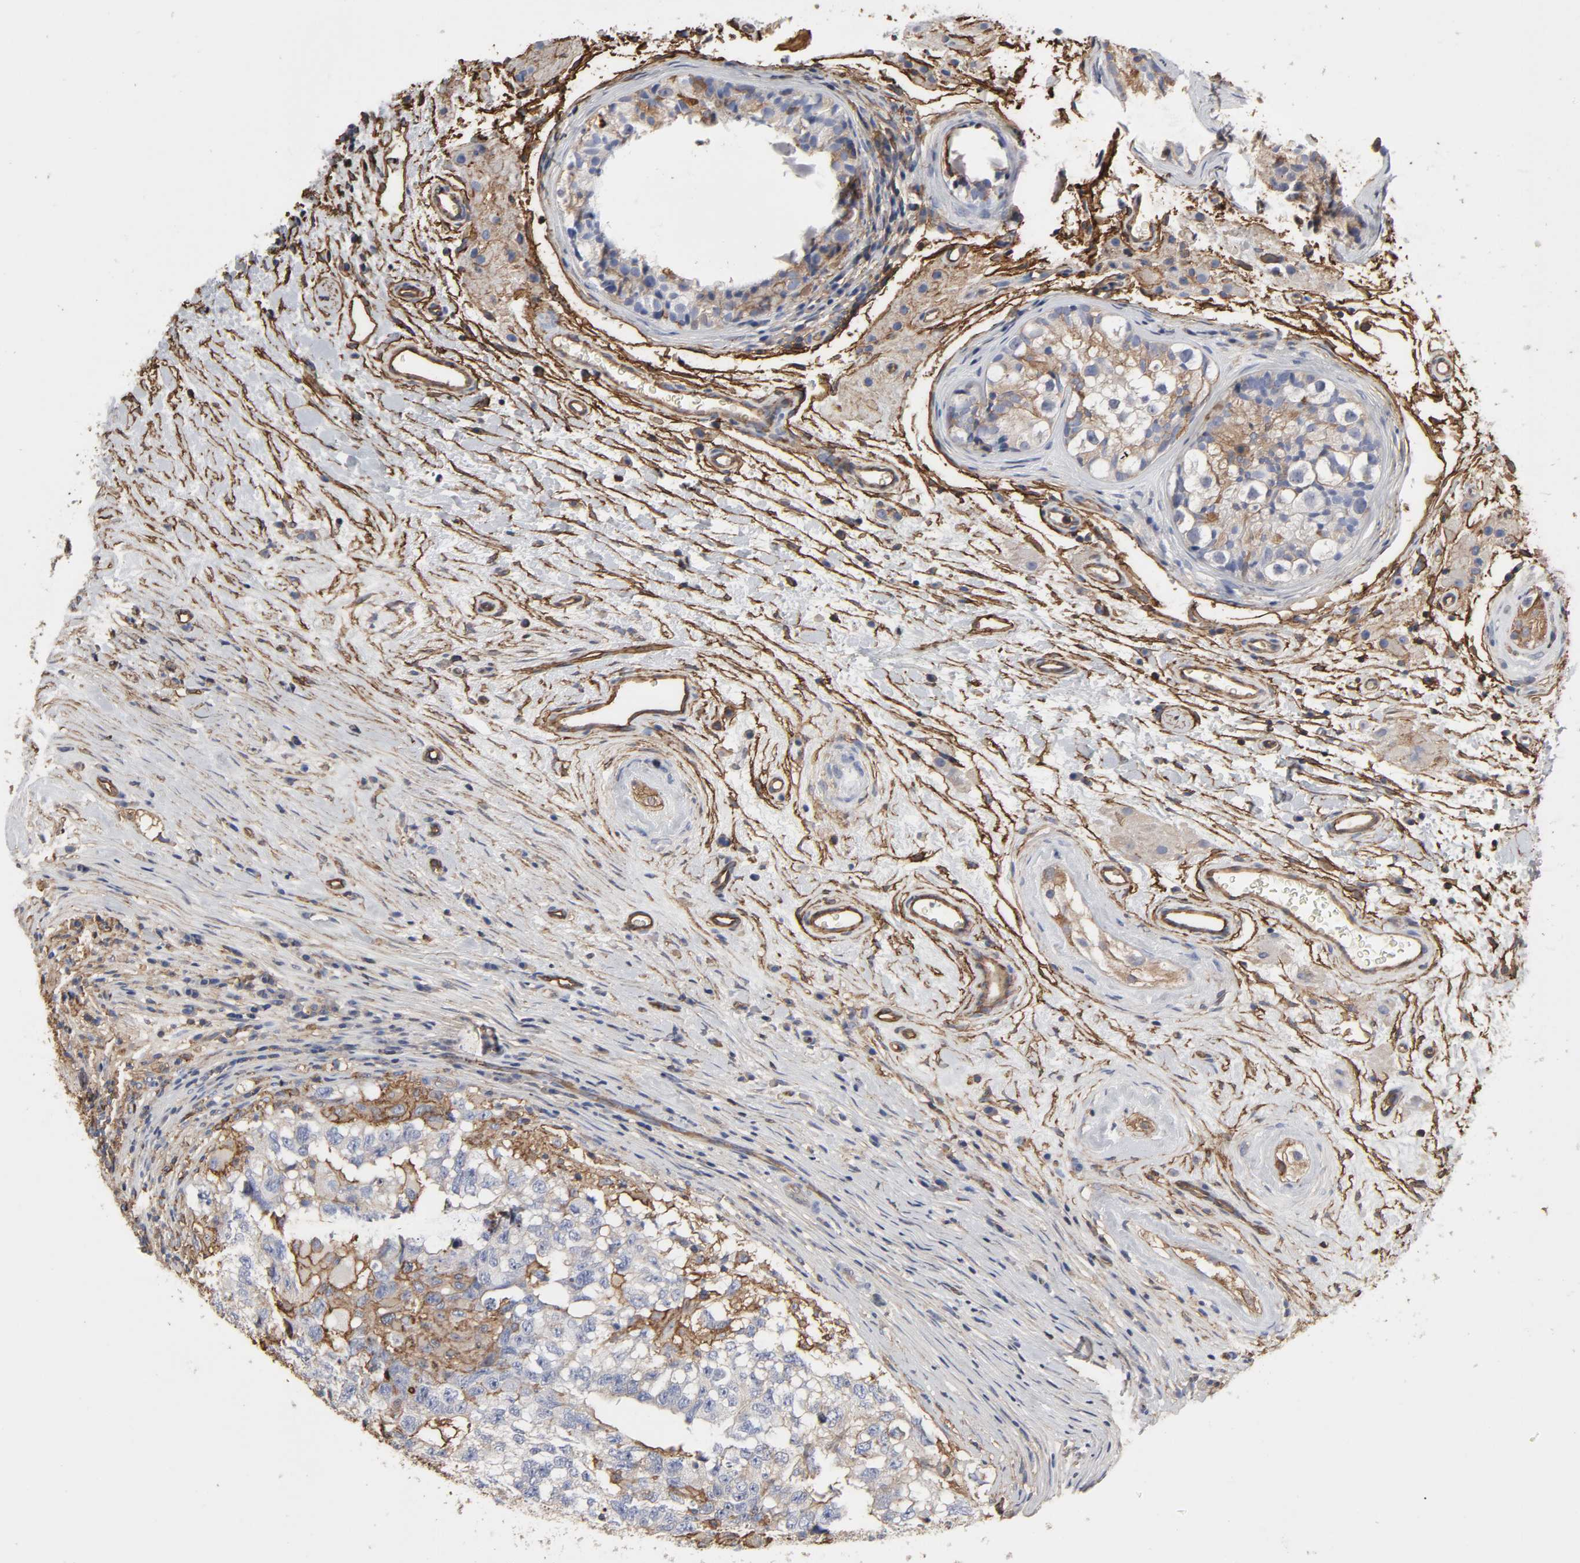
{"staining": {"intensity": "weak", "quantity": "<25%", "location": "cytoplasmic/membranous"}, "tissue": "testis cancer", "cell_type": "Tumor cells", "image_type": "cancer", "snomed": [{"axis": "morphology", "description": "Carcinoma, Embryonal, NOS"}, {"axis": "topography", "description": "Testis"}], "caption": "The photomicrograph demonstrates no significant staining in tumor cells of testis cancer. (DAB IHC with hematoxylin counter stain).", "gene": "ANXA2", "patient": {"sex": "male", "age": 21}}